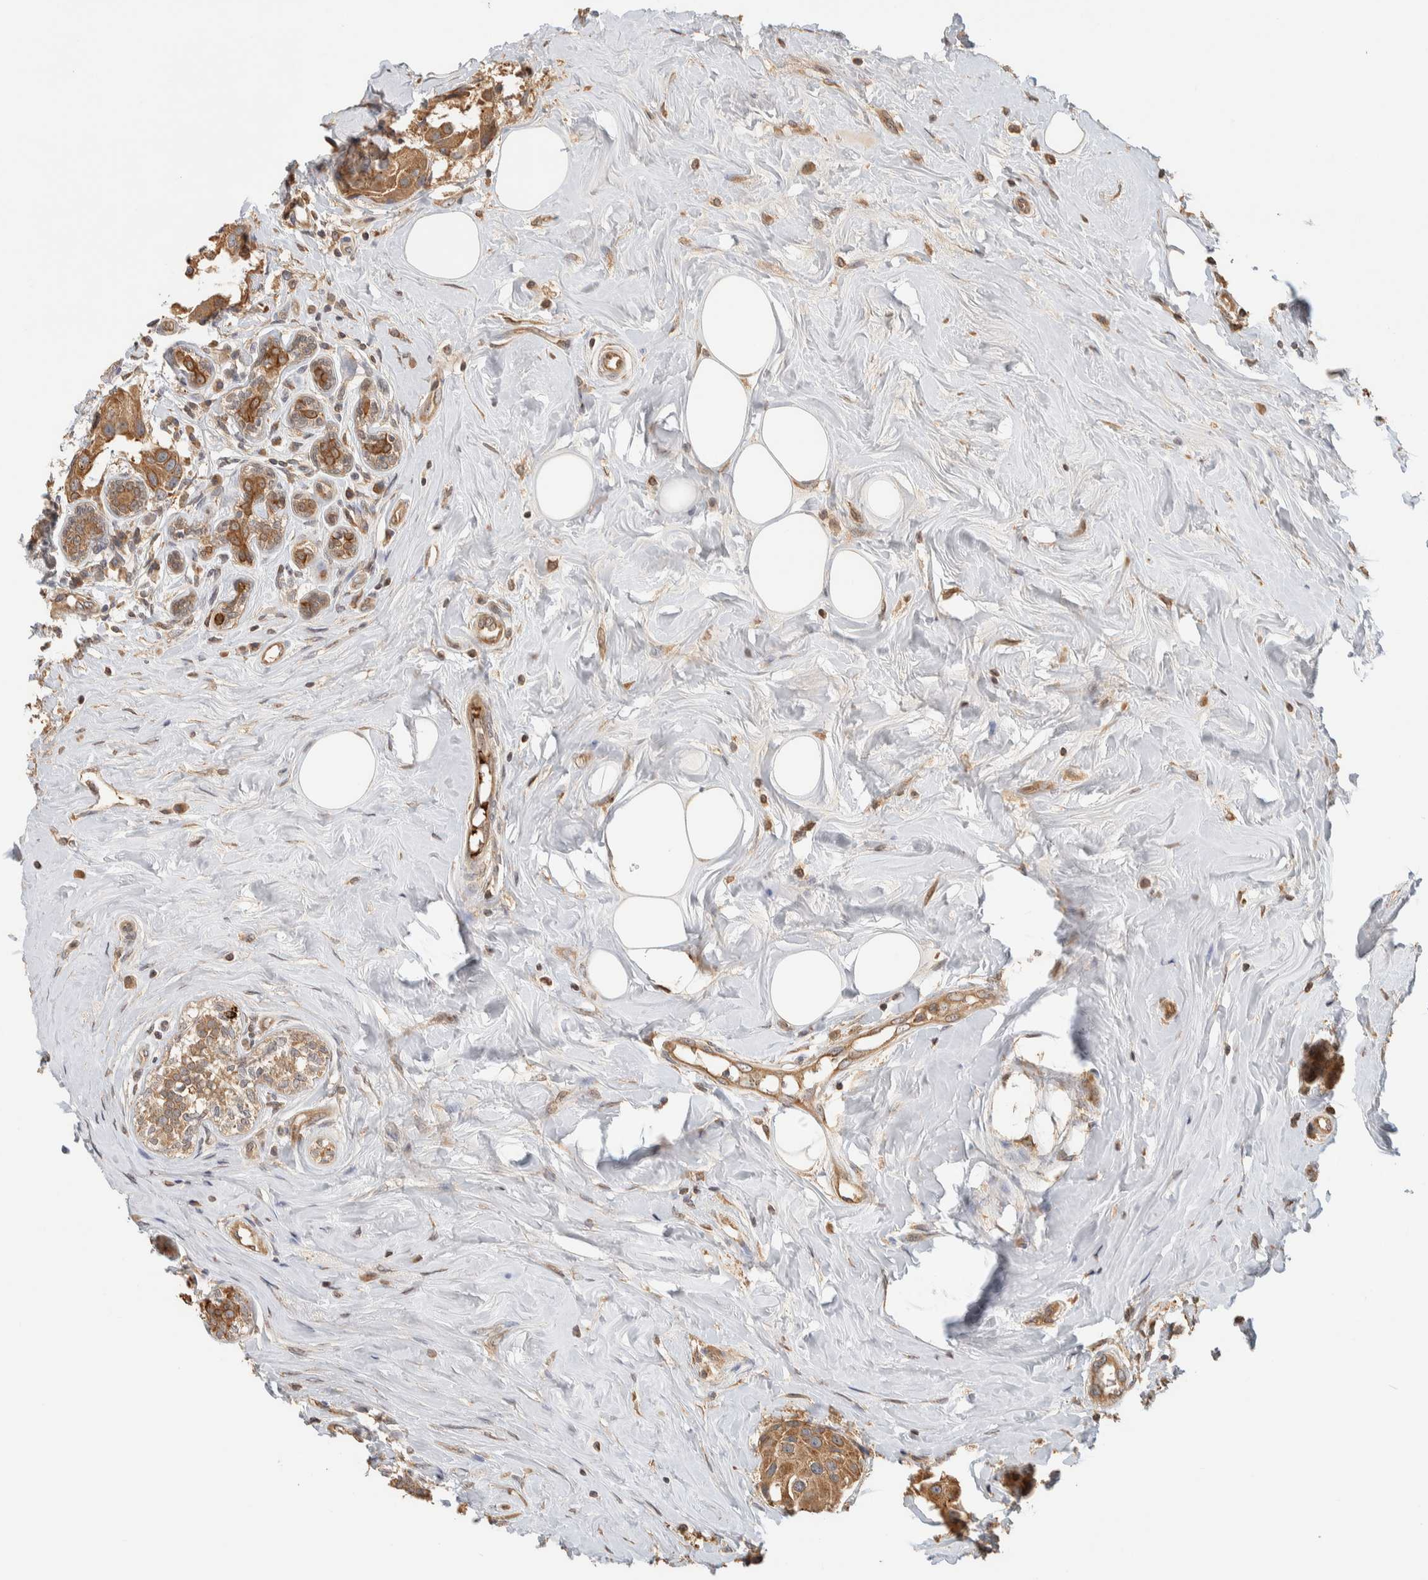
{"staining": {"intensity": "moderate", "quantity": ">75%", "location": "cytoplasmic/membranous"}, "tissue": "breast cancer", "cell_type": "Tumor cells", "image_type": "cancer", "snomed": [{"axis": "morphology", "description": "Normal tissue, NOS"}, {"axis": "morphology", "description": "Duct carcinoma"}, {"axis": "topography", "description": "Breast"}], "caption": "A brown stain labels moderate cytoplasmic/membranous staining of a protein in breast cancer tumor cells.", "gene": "TTI2", "patient": {"sex": "female", "age": 39}}